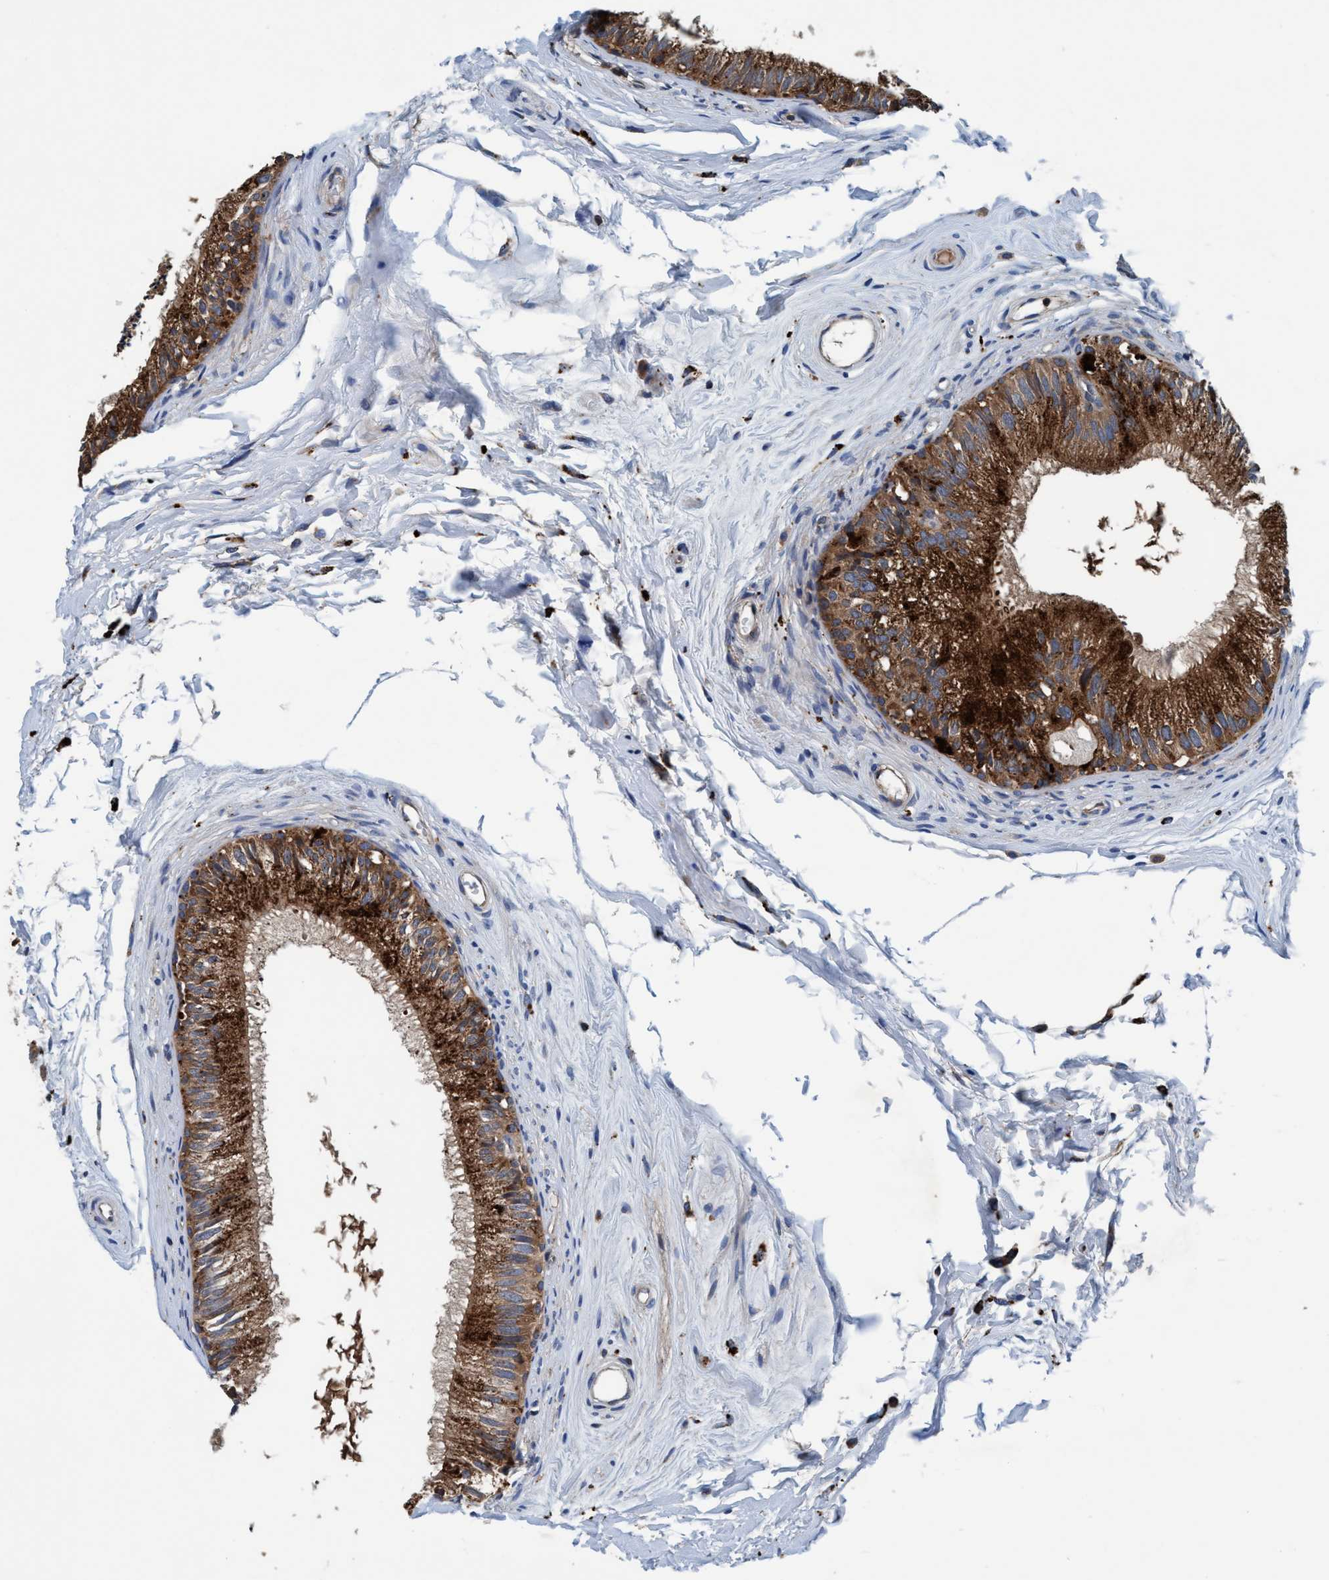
{"staining": {"intensity": "strong", "quantity": ">75%", "location": "cytoplasmic/membranous"}, "tissue": "epididymis", "cell_type": "Glandular cells", "image_type": "normal", "snomed": [{"axis": "morphology", "description": "Normal tissue, NOS"}, {"axis": "topography", "description": "Epididymis"}], "caption": "Strong cytoplasmic/membranous positivity is appreciated in about >75% of glandular cells in unremarkable epididymis.", "gene": "ENDOG", "patient": {"sex": "male", "age": 56}}